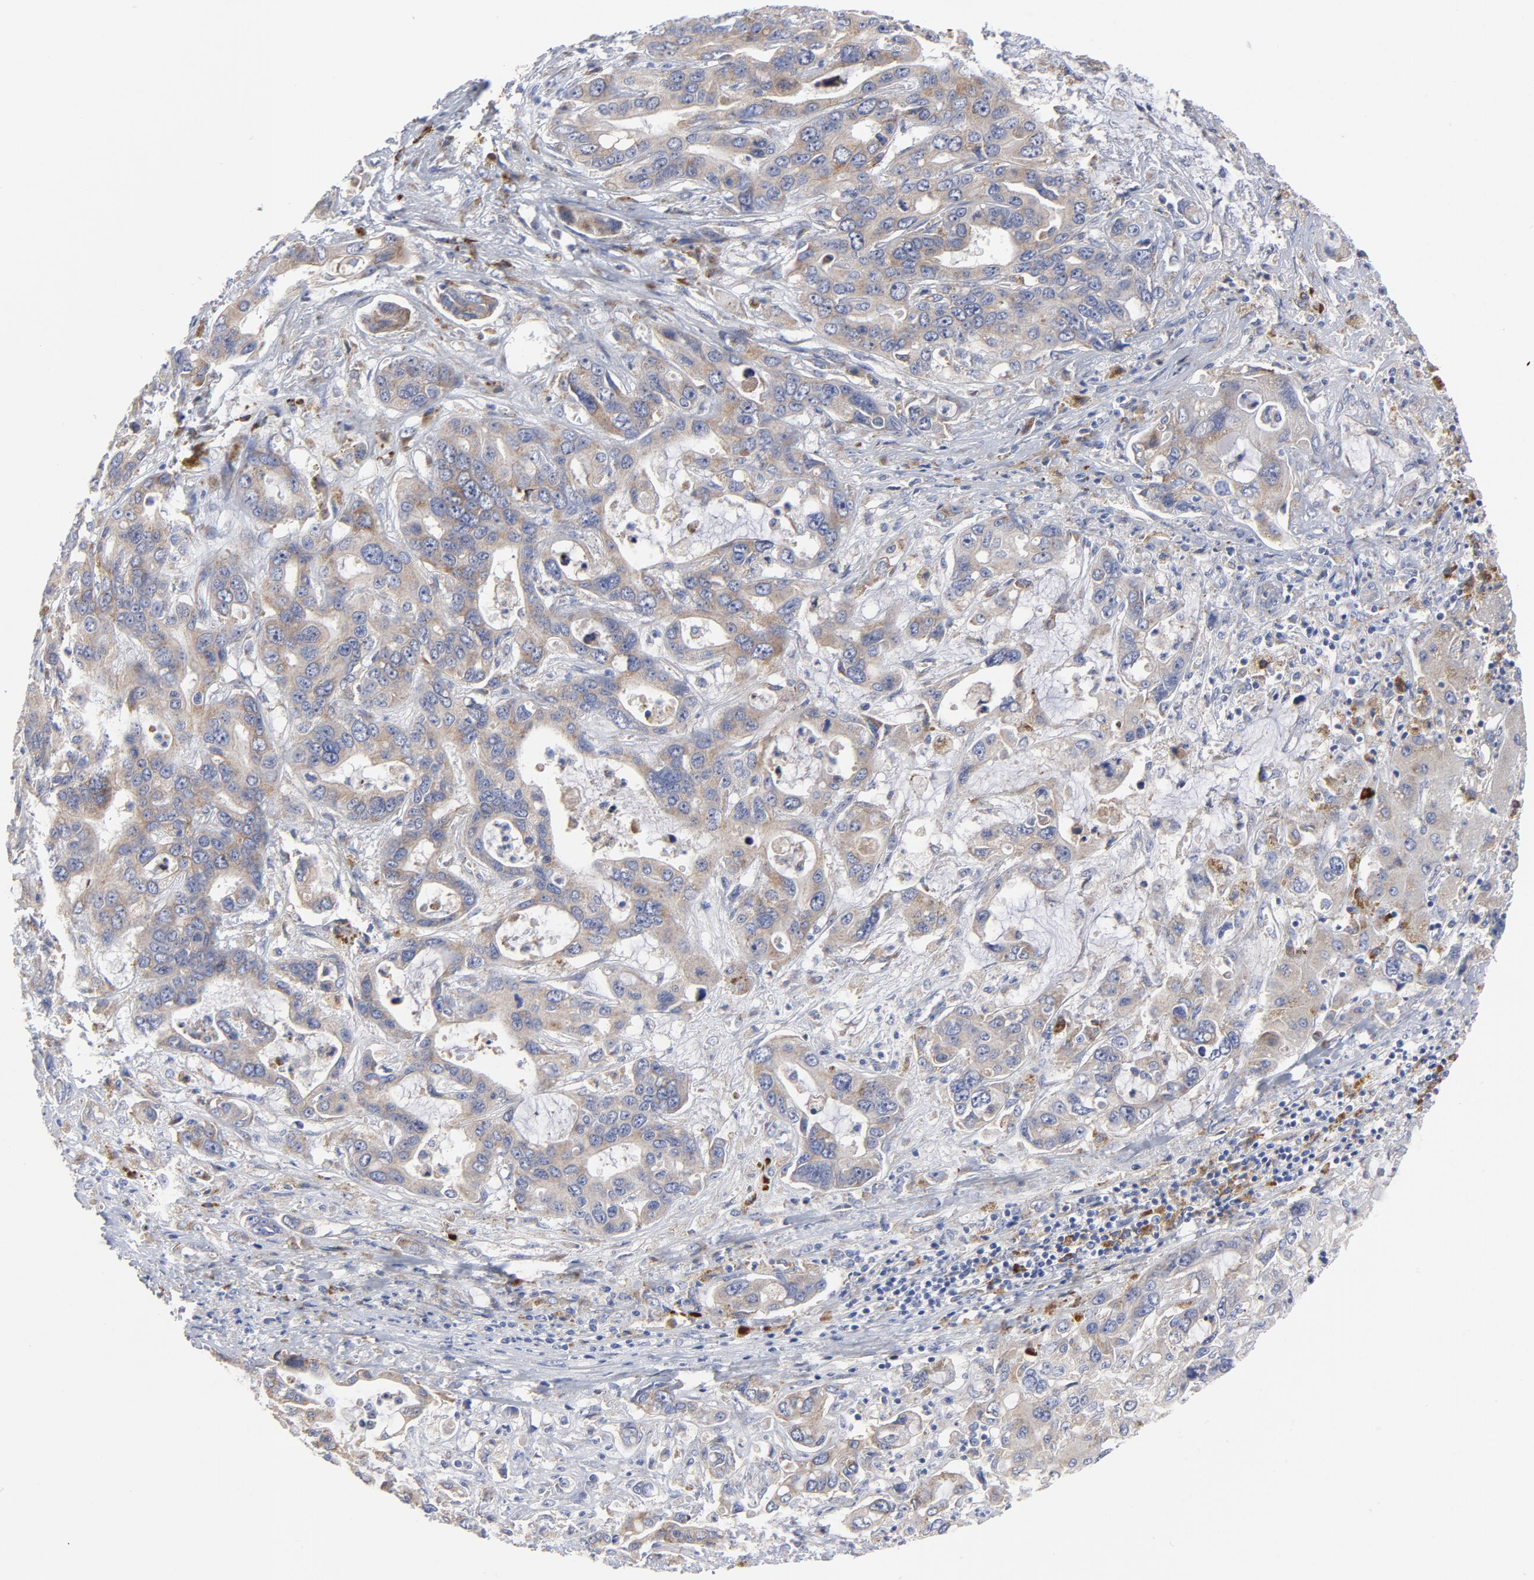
{"staining": {"intensity": "weak", "quantity": "25%-75%", "location": "cytoplasmic/membranous"}, "tissue": "liver cancer", "cell_type": "Tumor cells", "image_type": "cancer", "snomed": [{"axis": "morphology", "description": "Cholangiocarcinoma"}, {"axis": "topography", "description": "Liver"}], "caption": "Immunohistochemical staining of human liver cholangiocarcinoma exhibits weak cytoplasmic/membranous protein staining in approximately 25%-75% of tumor cells.", "gene": "RAPGEF3", "patient": {"sex": "female", "age": 65}}